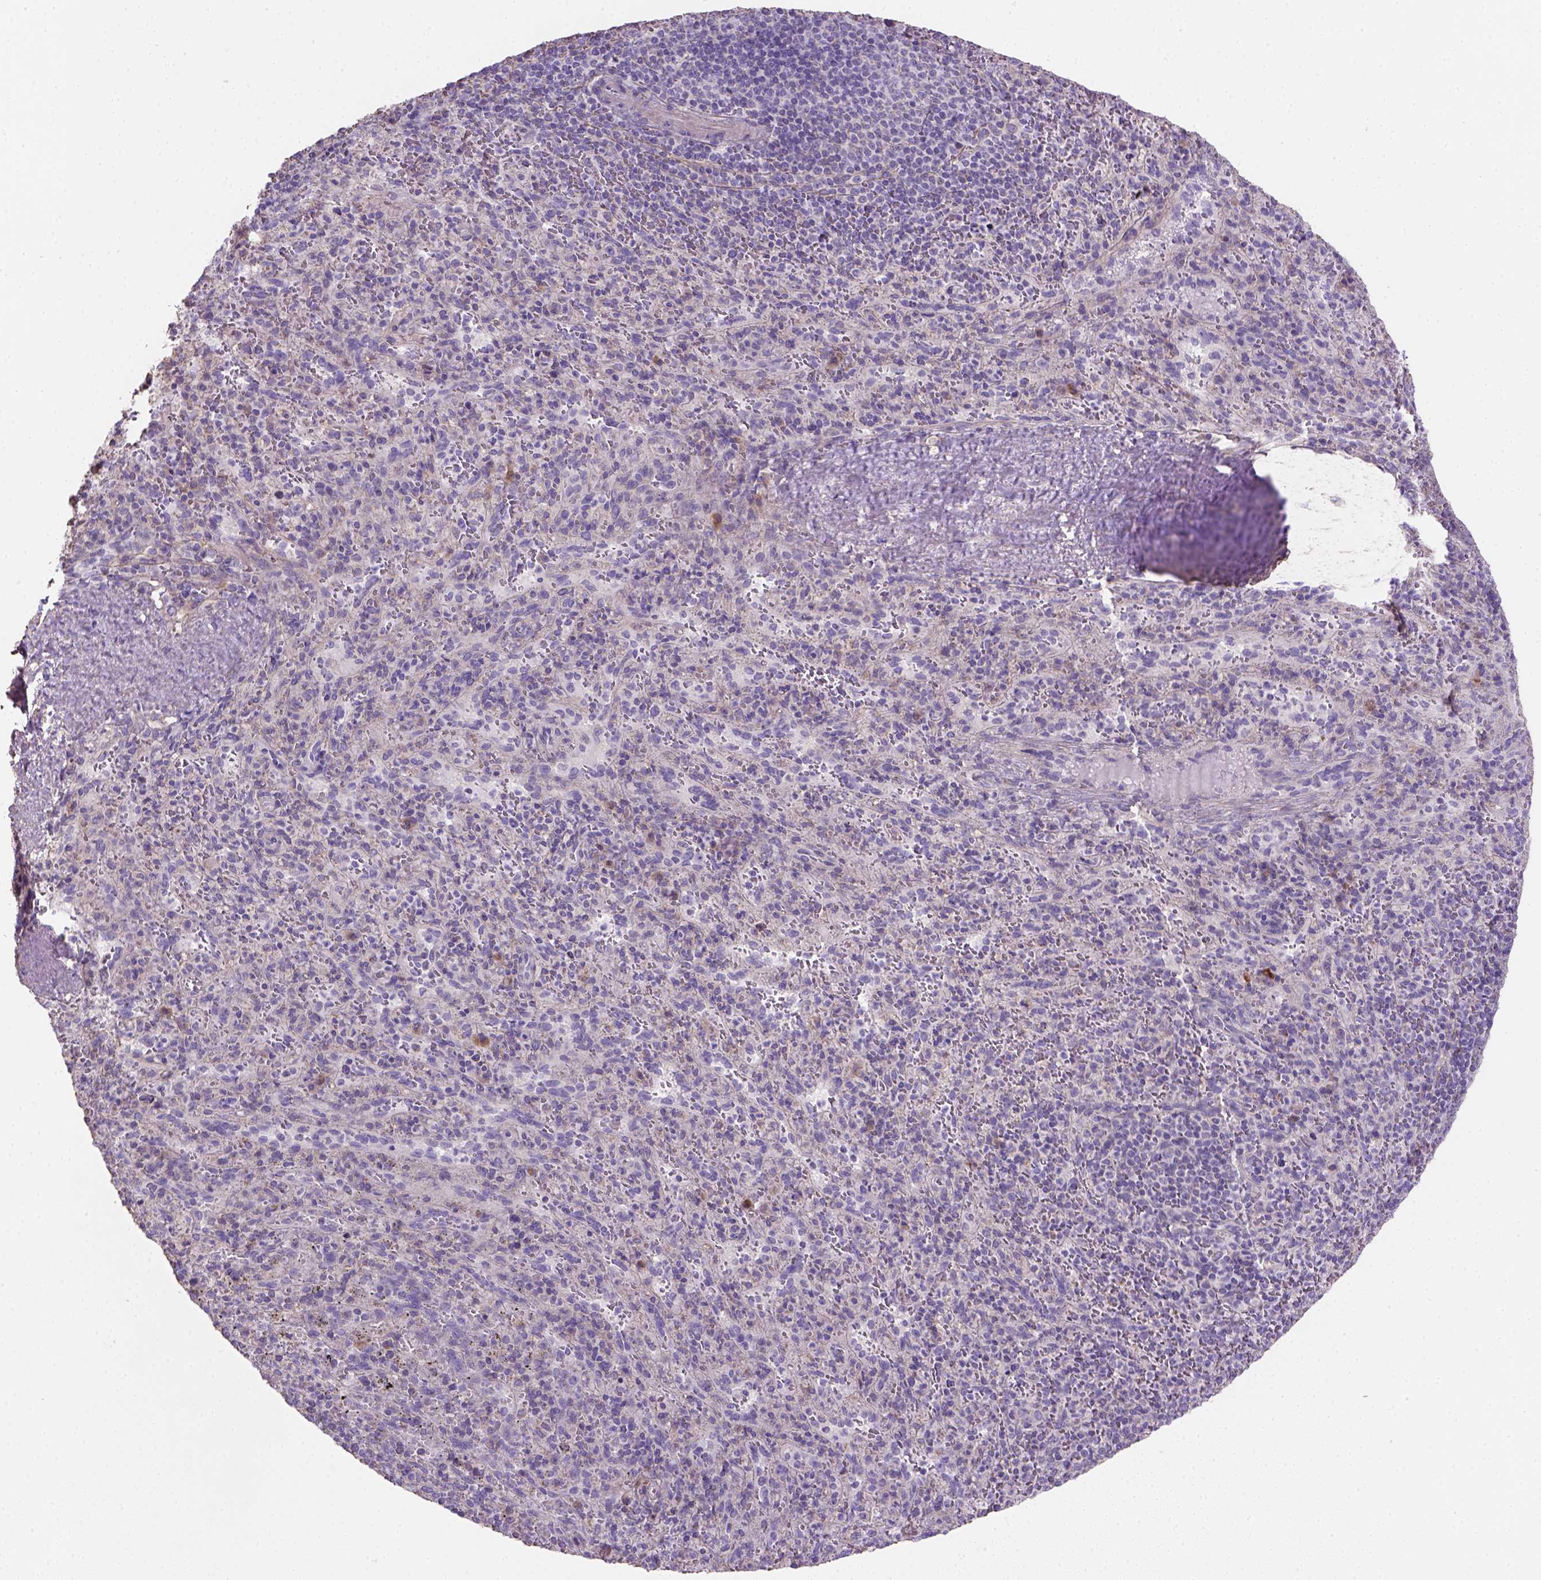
{"staining": {"intensity": "negative", "quantity": "none", "location": "none"}, "tissue": "spleen", "cell_type": "Cells in red pulp", "image_type": "normal", "snomed": [{"axis": "morphology", "description": "Normal tissue, NOS"}, {"axis": "topography", "description": "Spleen"}], "caption": "The image shows no staining of cells in red pulp in unremarkable spleen. (DAB (3,3'-diaminobenzidine) immunohistochemistry visualized using brightfield microscopy, high magnification).", "gene": "HTRA1", "patient": {"sex": "male", "age": 57}}